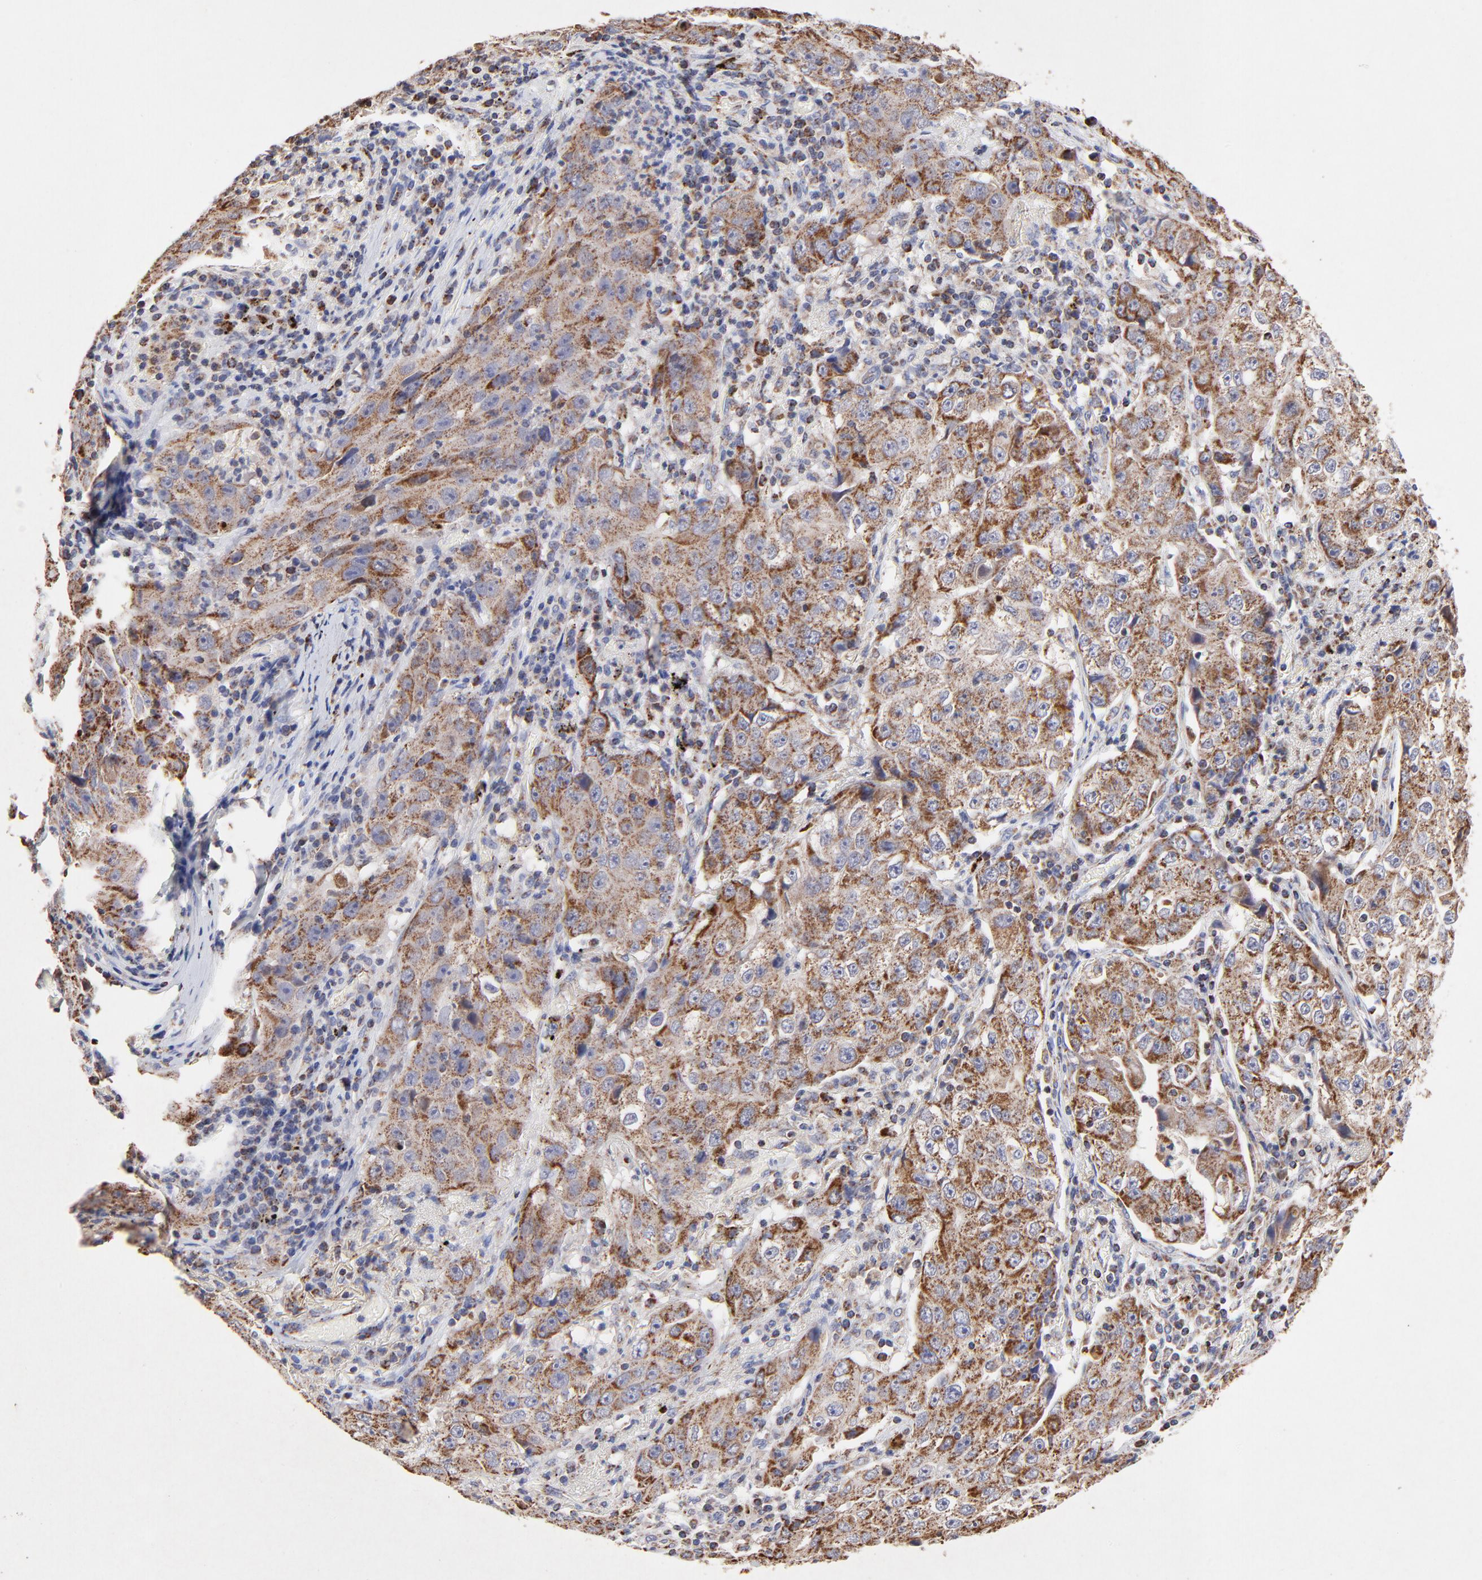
{"staining": {"intensity": "moderate", "quantity": ">75%", "location": "cytoplasmic/membranous"}, "tissue": "lung cancer", "cell_type": "Tumor cells", "image_type": "cancer", "snomed": [{"axis": "morphology", "description": "Squamous cell carcinoma, NOS"}, {"axis": "topography", "description": "Lung"}], "caption": "DAB immunohistochemical staining of lung cancer (squamous cell carcinoma) reveals moderate cytoplasmic/membranous protein positivity in approximately >75% of tumor cells. The protein of interest is stained brown, and the nuclei are stained in blue (DAB (3,3'-diaminobenzidine) IHC with brightfield microscopy, high magnification).", "gene": "SSBP1", "patient": {"sex": "male", "age": 64}}